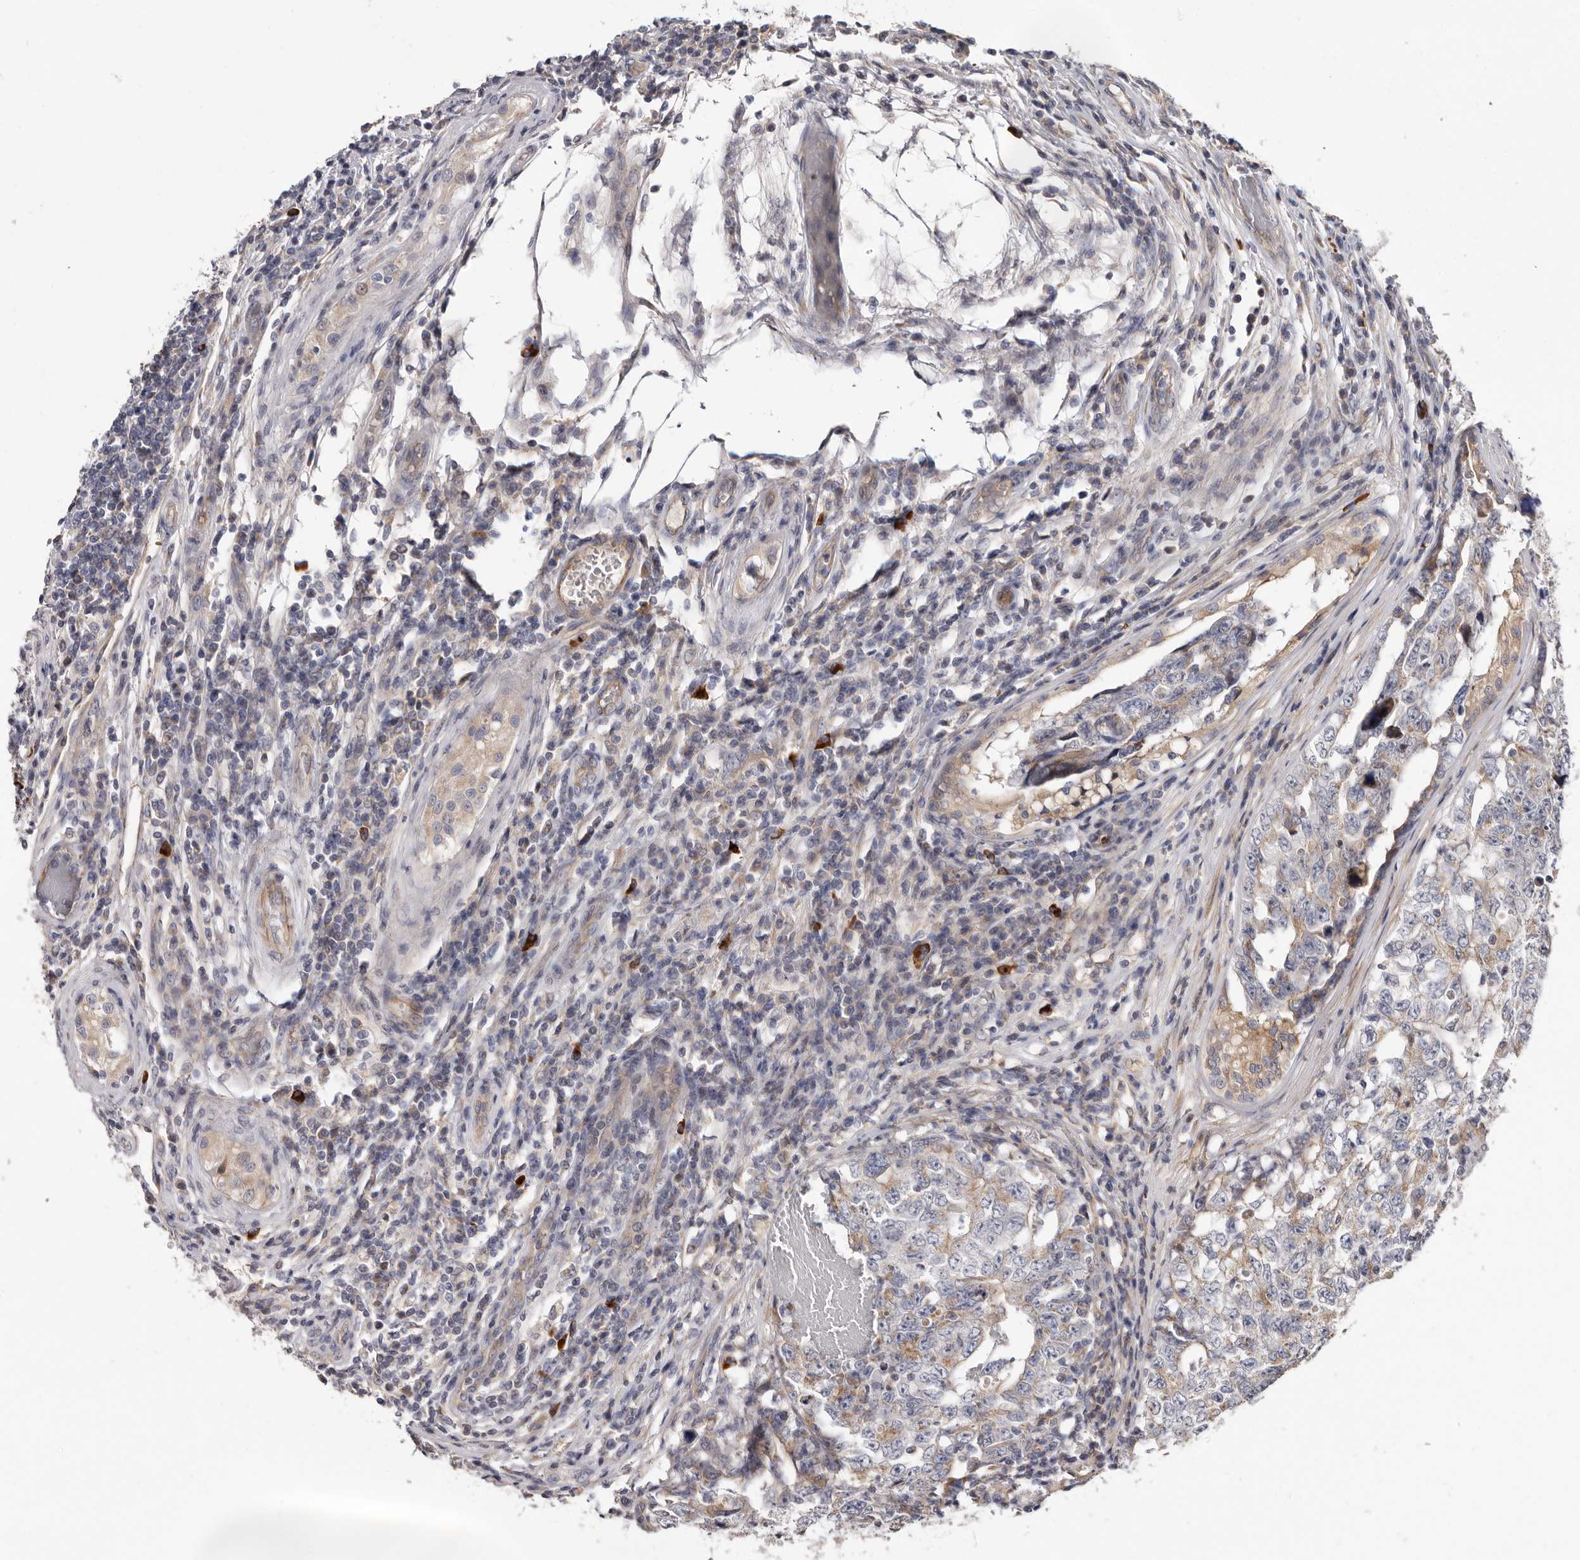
{"staining": {"intensity": "weak", "quantity": "25%-75%", "location": "cytoplasmic/membranous"}, "tissue": "testis cancer", "cell_type": "Tumor cells", "image_type": "cancer", "snomed": [{"axis": "morphology", "description": "Carcinoma, Embryonal, NOS"}, {"axis": "topography", "description": "Testis"}], "caption": "IHC image of neoplastic tissue: testis cancer stained using IHC exhibits low levels of weak protein expression localized specifically in the cytoplasmic/membranous of tumor cells, appearing as a cytoplasmic/membranous brown color.", "gene": "ASIC5", "patient": {"sex": "male", "age": 26}}